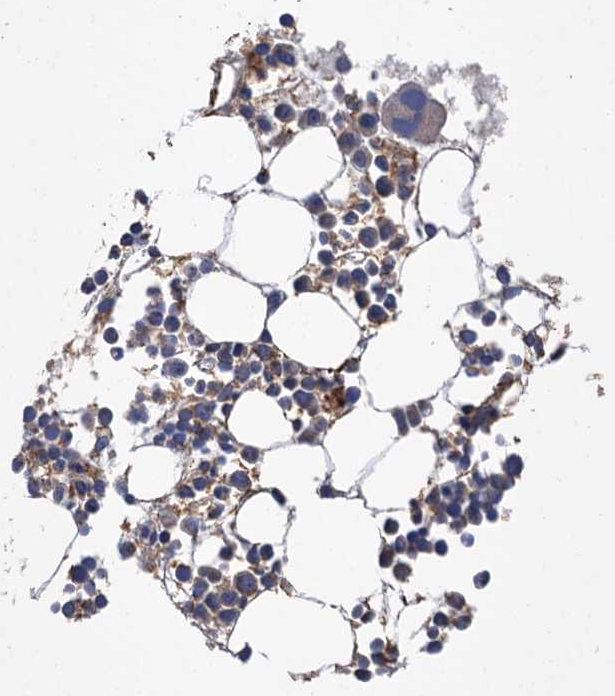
{"staining": {"intensity": "weak", "quantity": "<25%", "location": "cytoplasmic/membranous"}, "tissue": "bone marrow", "cell_type": "Hematopoietic cells", "image_type": "normal", "snomed": [{"axis": "morphology", "description": "Normal tissue, NOS"}, {"axis": "topography", "description": "Bone marrow"}], "caption": "Human bone marrow stained for a protein using immunohistochemistry (IHC) exhibits no staining in hematopoietic cells.", "gene": "FBXW8", "patient": {"sex": "female", "age": 89}}